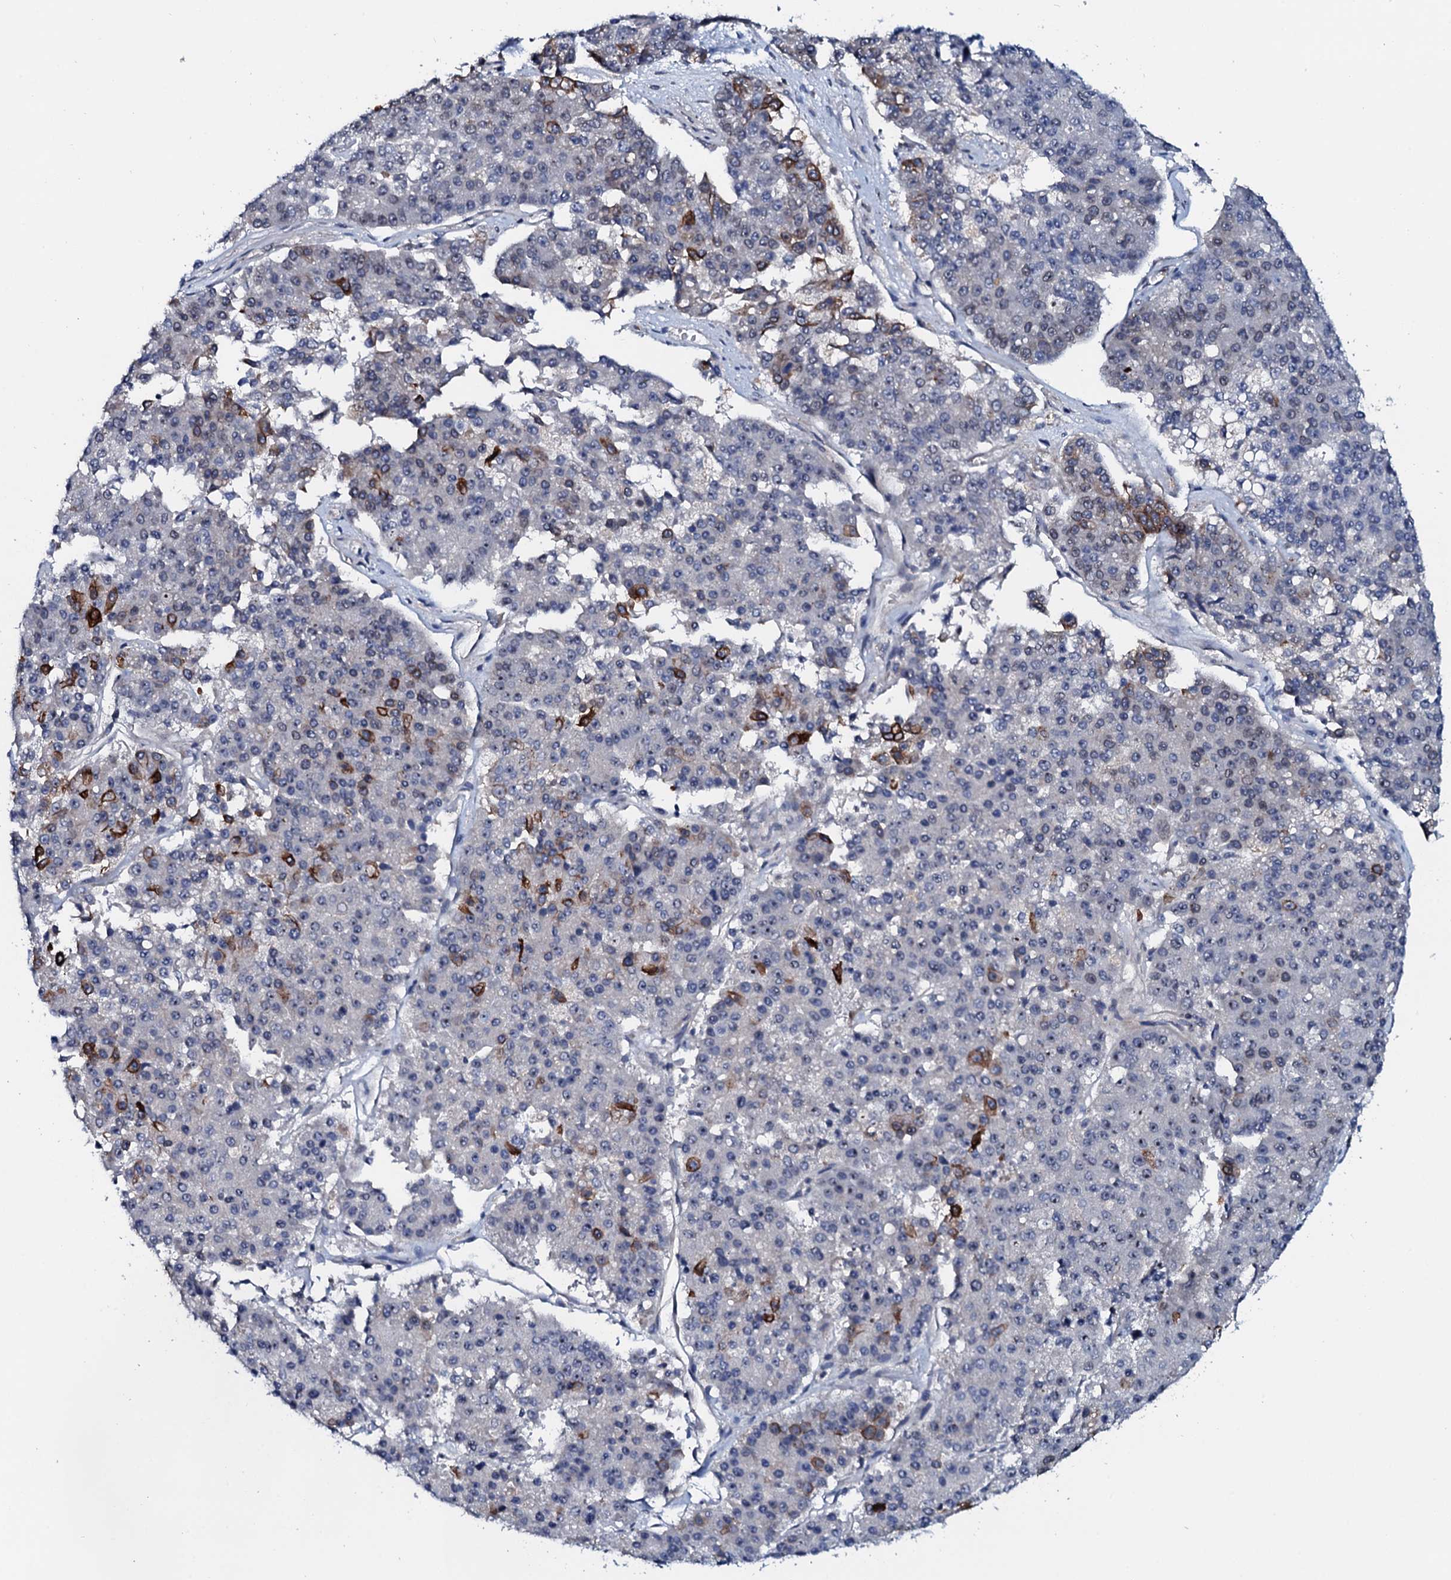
{"staining": {"intensity": "strong", "quantity": "<25%", "location": "cytoplasmic/membranous"}, "tissue": "pancreatic cancer", "cell_type": "Tumor cells", "image_type": "cancer", "snomed": [{"axis": "morphology", "description": "Adenocarcinoma, NOS"}, {"axis": "topography", "description": "Pancreas"}], "caption": "High-magnification brightfield microscopy of pancreatic cancer (adenocarcinoma) stained with DAB (3,3'-diaminobenzidine) (brown) and counterstained with hematoxylin (blue). tumor cells exhibit strong cytoplasmic/membranous staining is appreciated in approximately<25% of cells.", "gene": "SNTA1", "patient": {"sex": "male", "age": 50}}